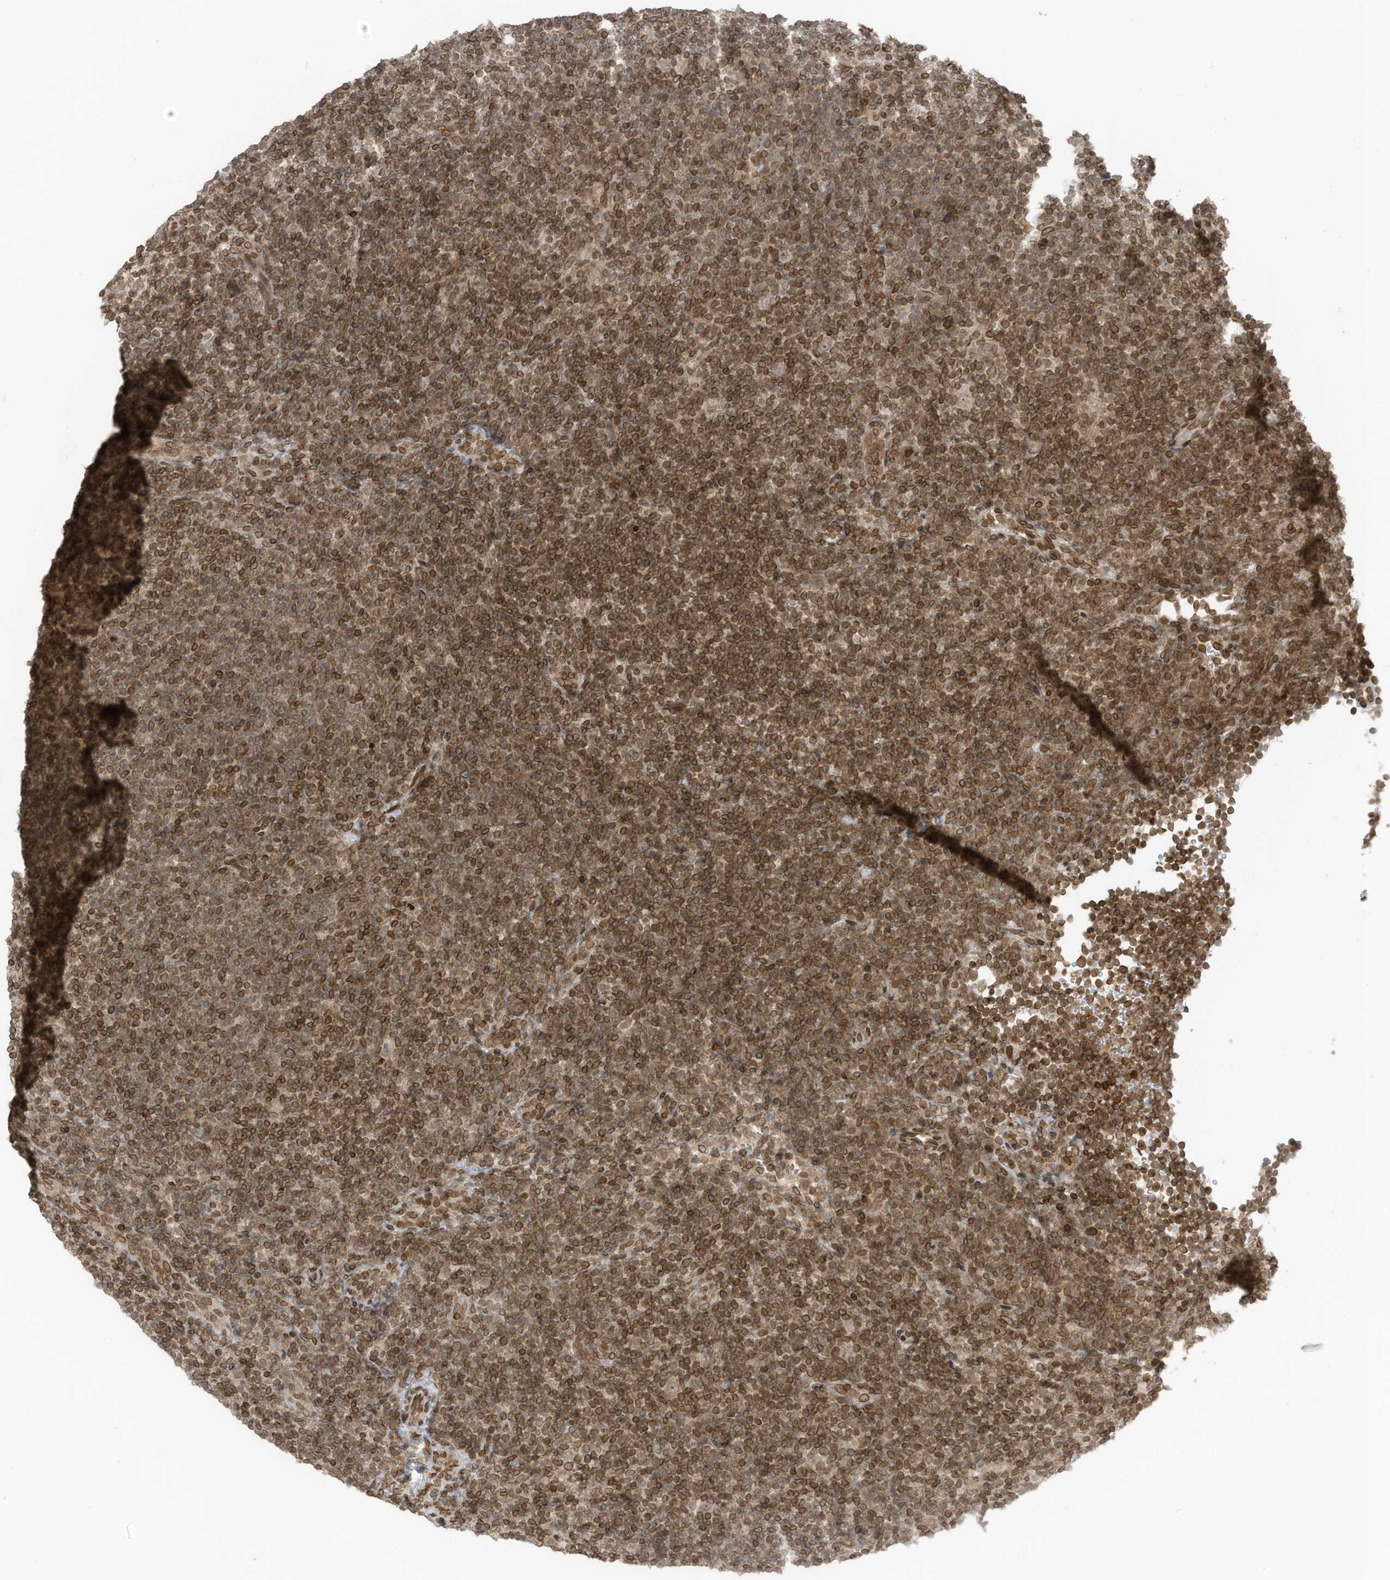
{"staining": {"intensity": "negative", "quantity": "none", "location": "none"}, "tissue": "lymphoma", "cell_type": "Tumor cells", "image_type": "cancer", "snomed": [{"axis": "morphology", "description": "Hodgkin's disease, NOS"}, {"axis": "topography", "description": "Lymph node"}], "caption": "There is no significant positivity in tumor cells of Hodgkin's disease.", "gene": "RABL3", "patient": {"sex": "female", "age": 57}}